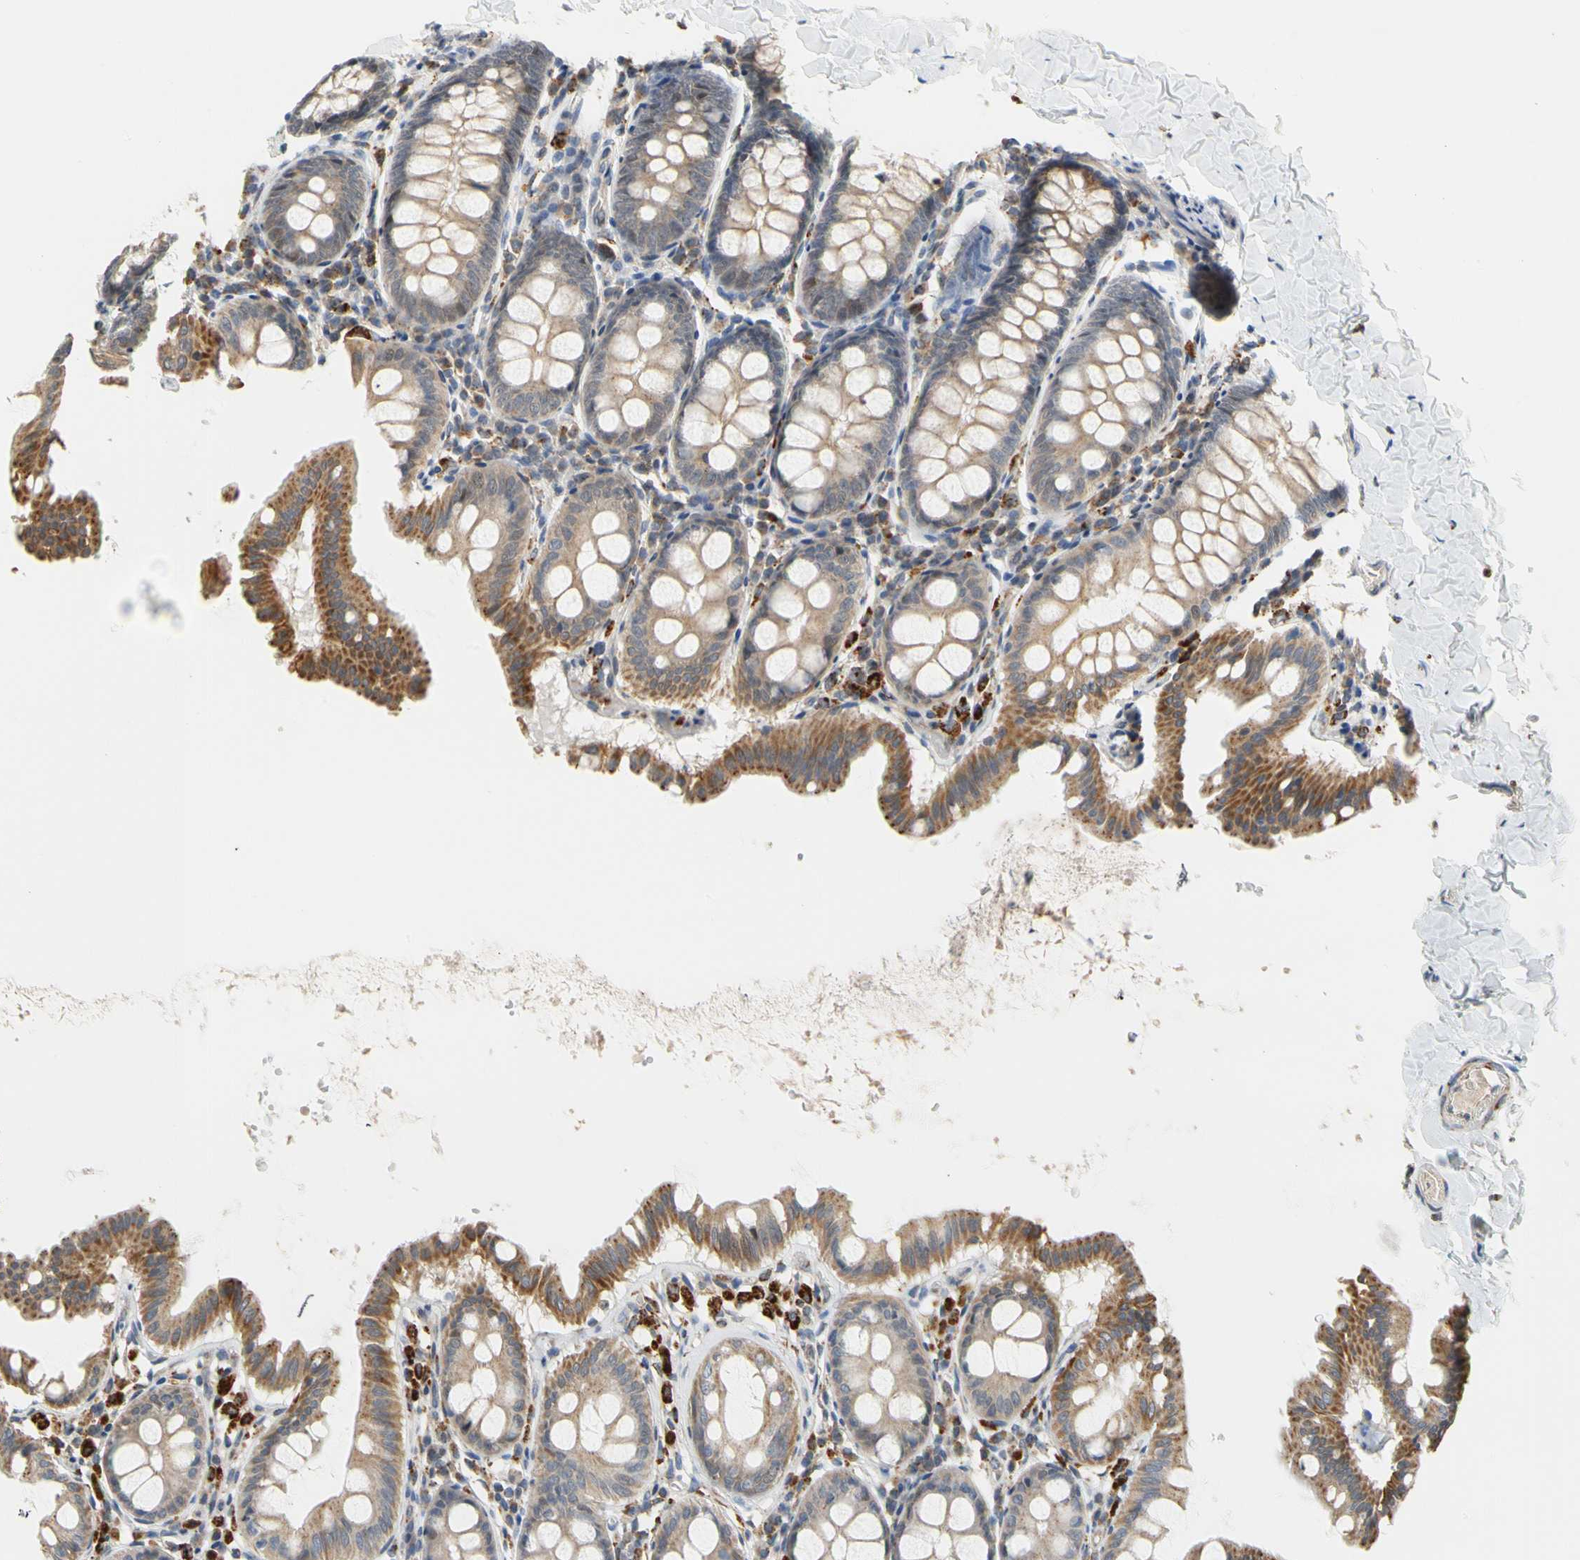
{"staining": {"intensity": "weak", "quantity": ">75%", "location": "cytoplasmic/membranous"}, "tissue": "colon", "cell_type": "Endothelial cells", "image_type": "normal", "snomed": [{"axis": "morphology", "description": "Normal tissue, NOS"}, {"axis": "topography", "description": "Colon"}], "caption": "Colon stained with a brown dye displays weak cytoplasmic/membranous positive expression in approximately >75% of endothelial cells.", "gene": "SFXN3", "patient": {"sex": "female", "age": 61}}